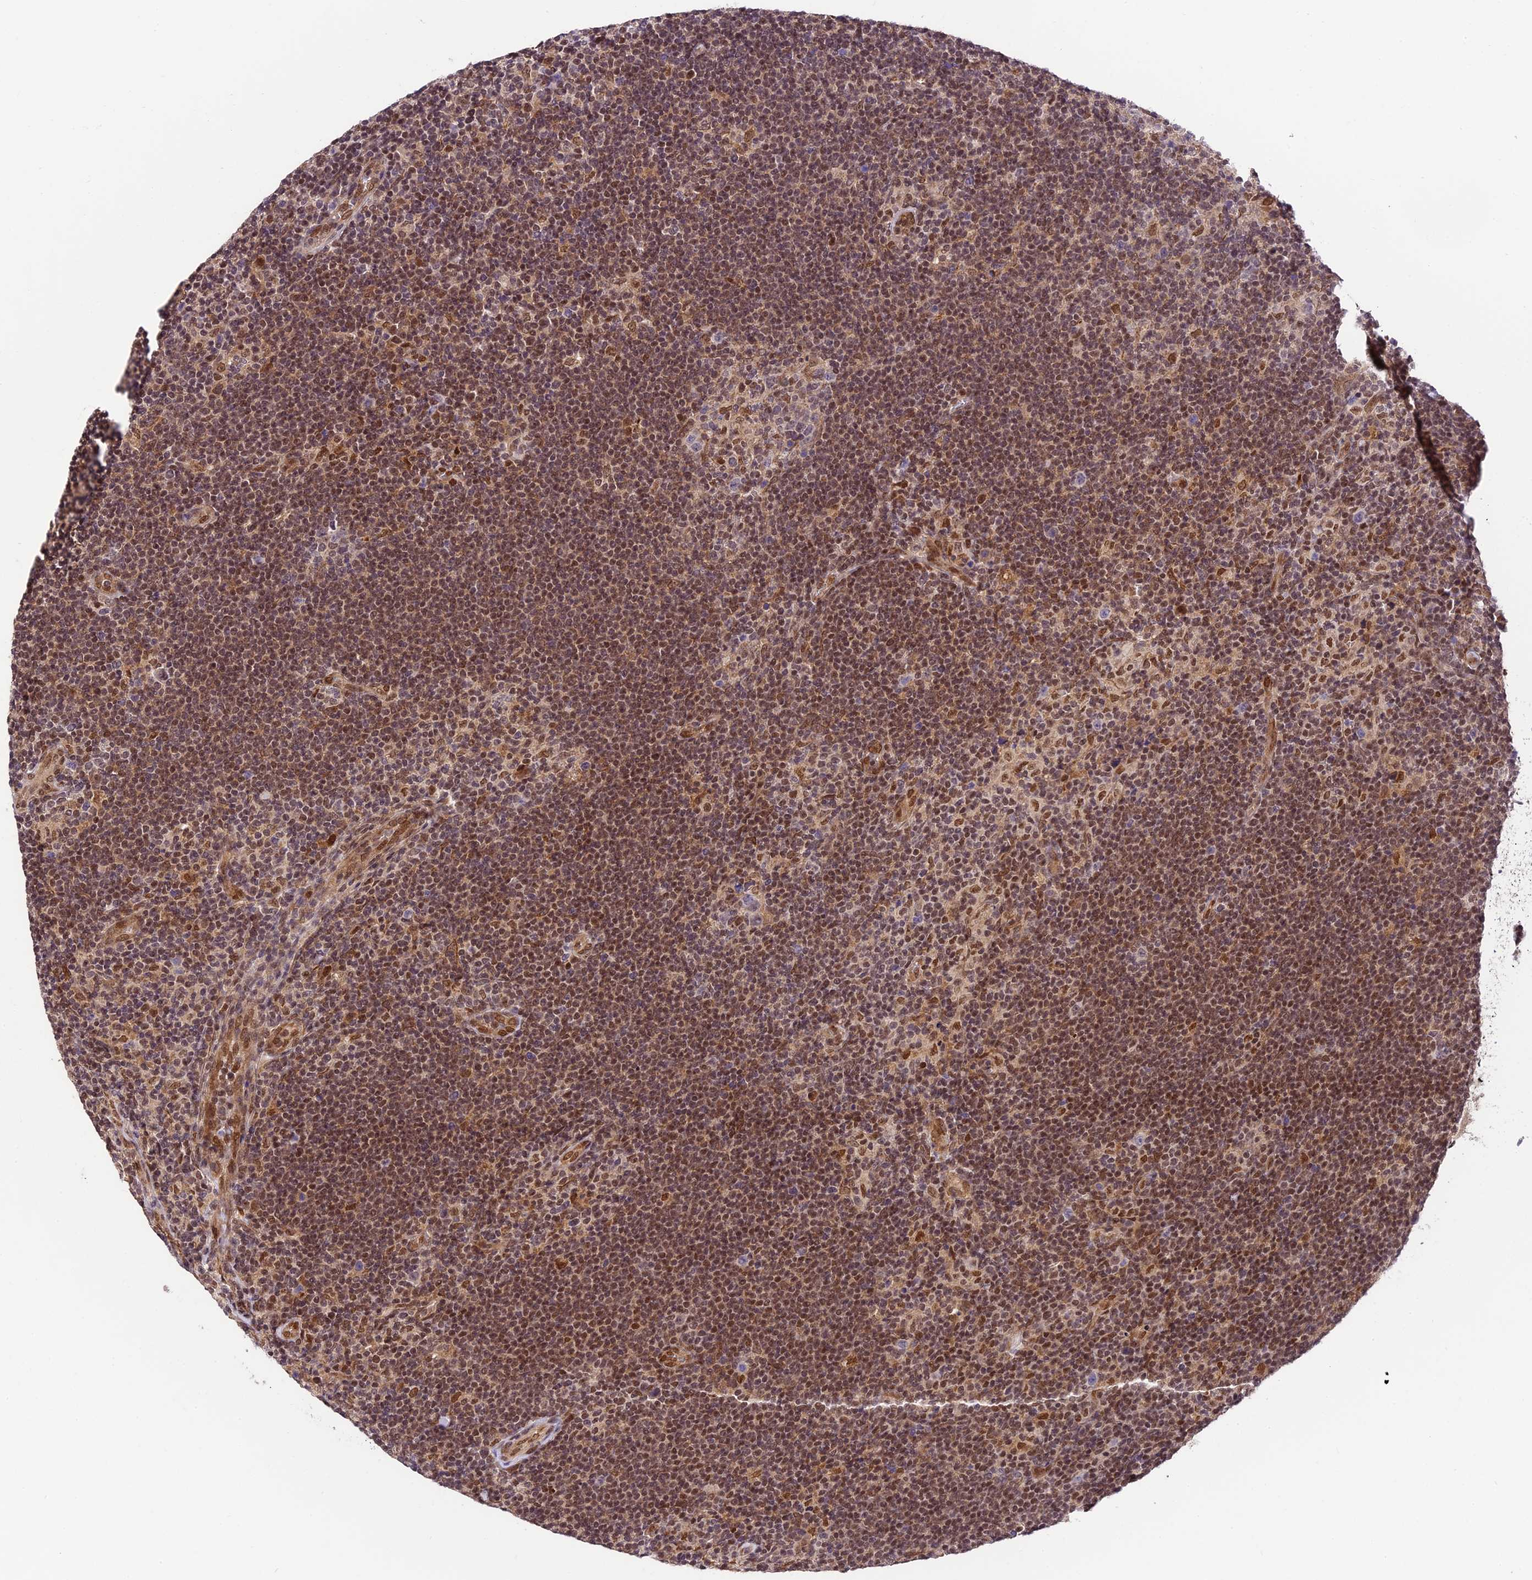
{"staining": {"intensity": "negative", "quantity": "none", "location": "none"}, "tissue": "lymphoma", "cell_type": "Tumor cells", "image_type": "cancer", "snomed": [{"axis": "morphology", "description": "Hodgkin's disease, NOS"}, {"axis": "topography", "description": "Lymph node"}], "caption": "Immunohistochemistry photomicrograph of neoplastic tissue: human Hodgkin's disease stained with DAB (3,3'-diaminobenzidine) exhibits no significant protein positivity in tumor cells. (DAB (3,3'-diaminobenzidine) immunohistochemistry (IHC) with hematoxylin counter stain).", "gene": "TRIM22", "patient": {"sex": "female", "age": 57}}